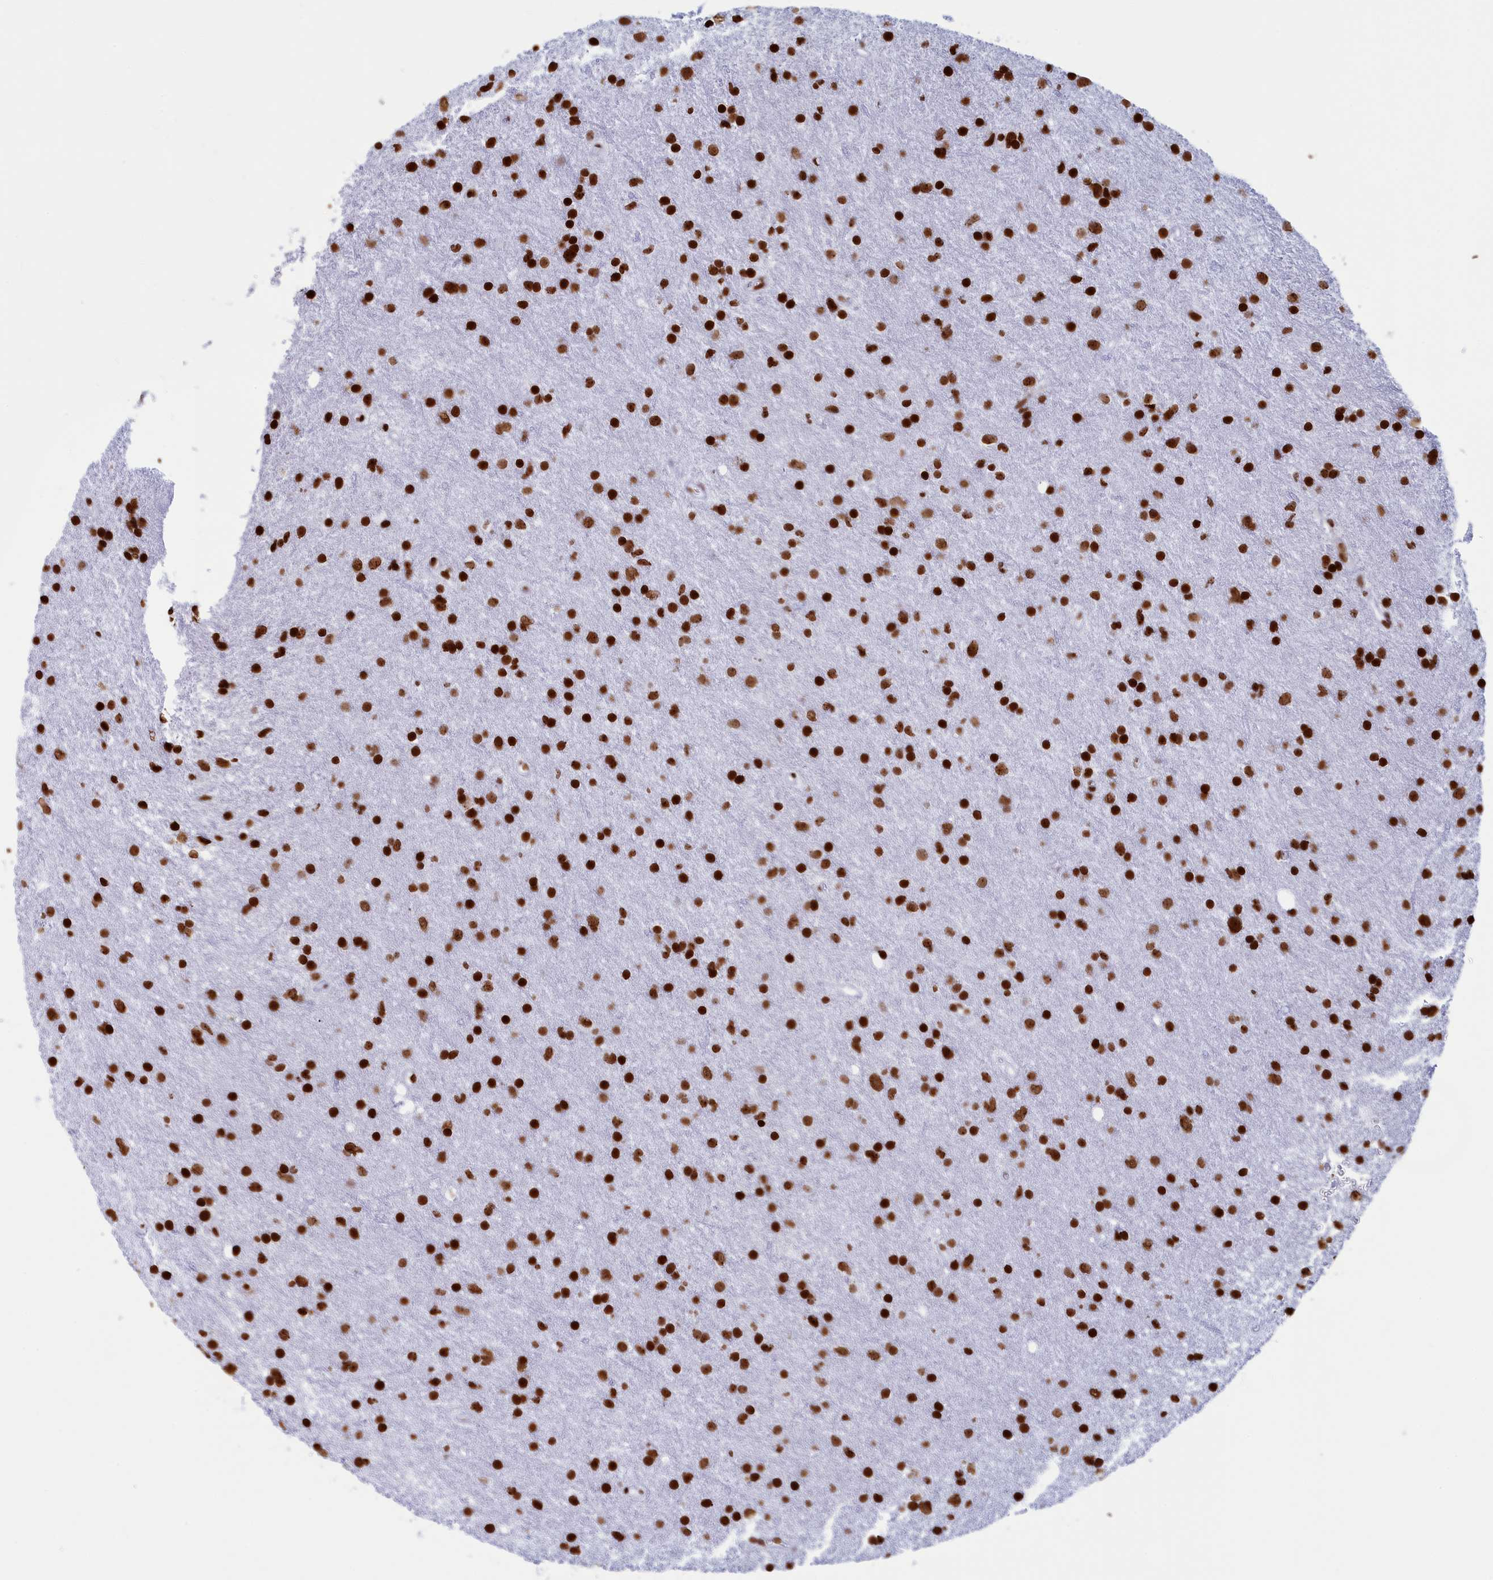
{"staining": {"intensity": "strong", "quantity": ">75%", "location": "nuclear"}, "tissue": "glioma", "cell_type": "Tumor cells", "image_type": "cancer", "snomed": [{"axis": "morphology", "description": "Glioma, malignant, Low grade"}, {"axis": "topography", "description": "Cerebral cortex"}], "caption": "A high-resolution micrograph shows immunohistochemistry (IHC) staining of malignant glioma (low-grade), which demonstrates strong nuclear positivity in about >75% of tumor cells.", "gene": "APOBEC3A", "patient": {"sex": "female", "age": 39}}